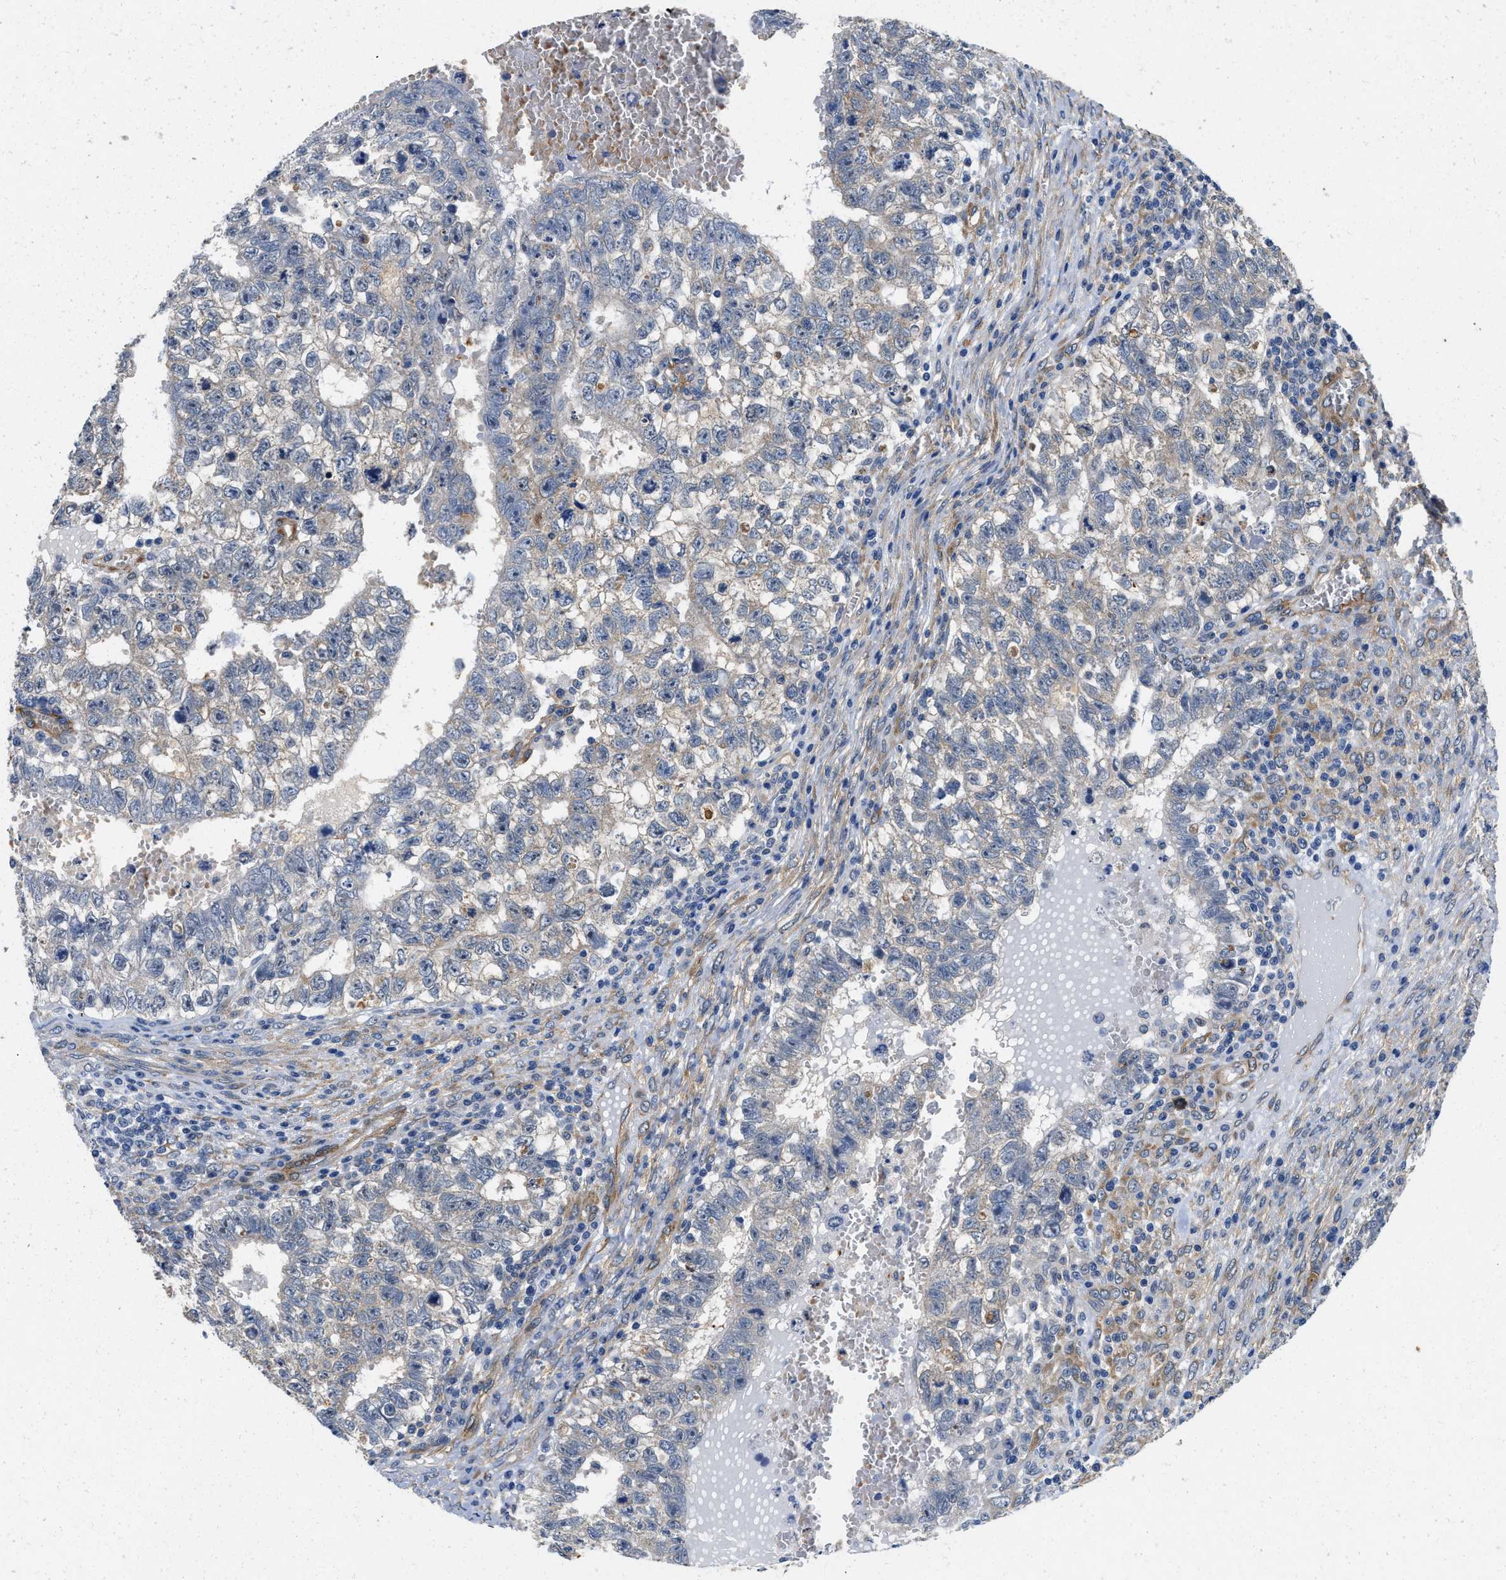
{"staining": {"intensity": "weak", "quantity": "<25%", "location": "cytoplasmic/membranous"}, "tissue": "testis cancer", "cell_type": "Tumor cells", "image_type": "cancer", "snomed": [{"axis": "morphology", "description": "Seminoma, NOS"}, {"axis": "morphology", "description": "Carcinoma, Embryonal, NOS"}, {"axis": "topography", "description": "Testis"}], "caption": "This is a histopathology image of immunohistochemistry staining of testis seminoma, which shows no expression in tumor cells.", "gene": "RAPH1", "patient": {"sex": "male", "age": 38}}